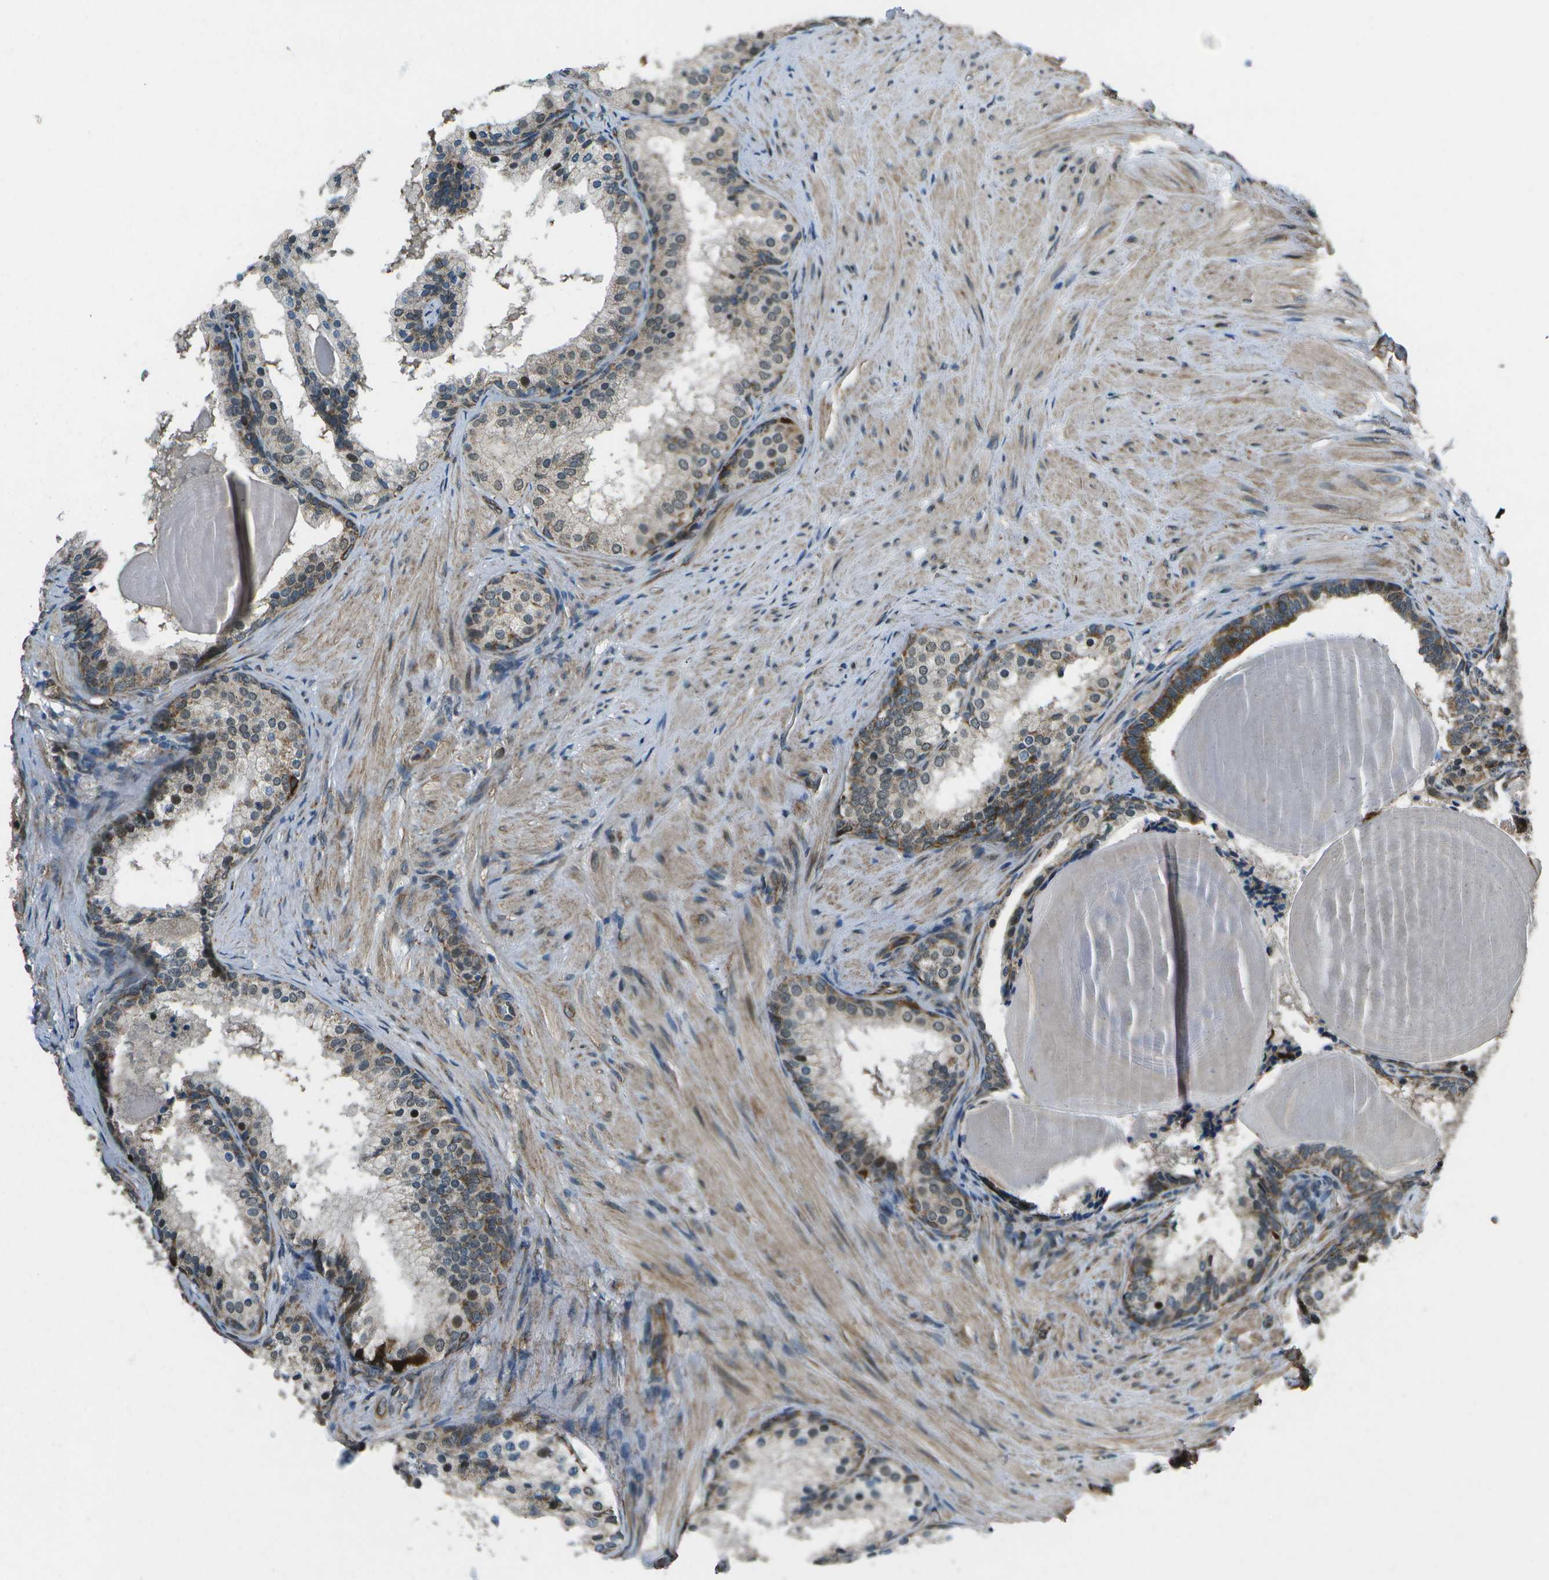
{"staining": {"intensity": "weak", "quantity": "25%-75%", "location": "cytoplasmic/membranous"}, "tissue": "prostate cancer", "cell_type": "Tumor cells", "image_type": "cancer", "snomed": [{"axis": "morphology", "description": "Adenocarcinoma, Low grade"}, {"axis": "topography", "description": "Prostate"}], "caption": "Brown immunohistochemical staining in human prostate cancer demonstrates weak cytoplasmic/membranous expression in about 25%-75% of tumor cells.", "gene": "EIF2AK1", "patient": {"sex": "male", "age": 69}}